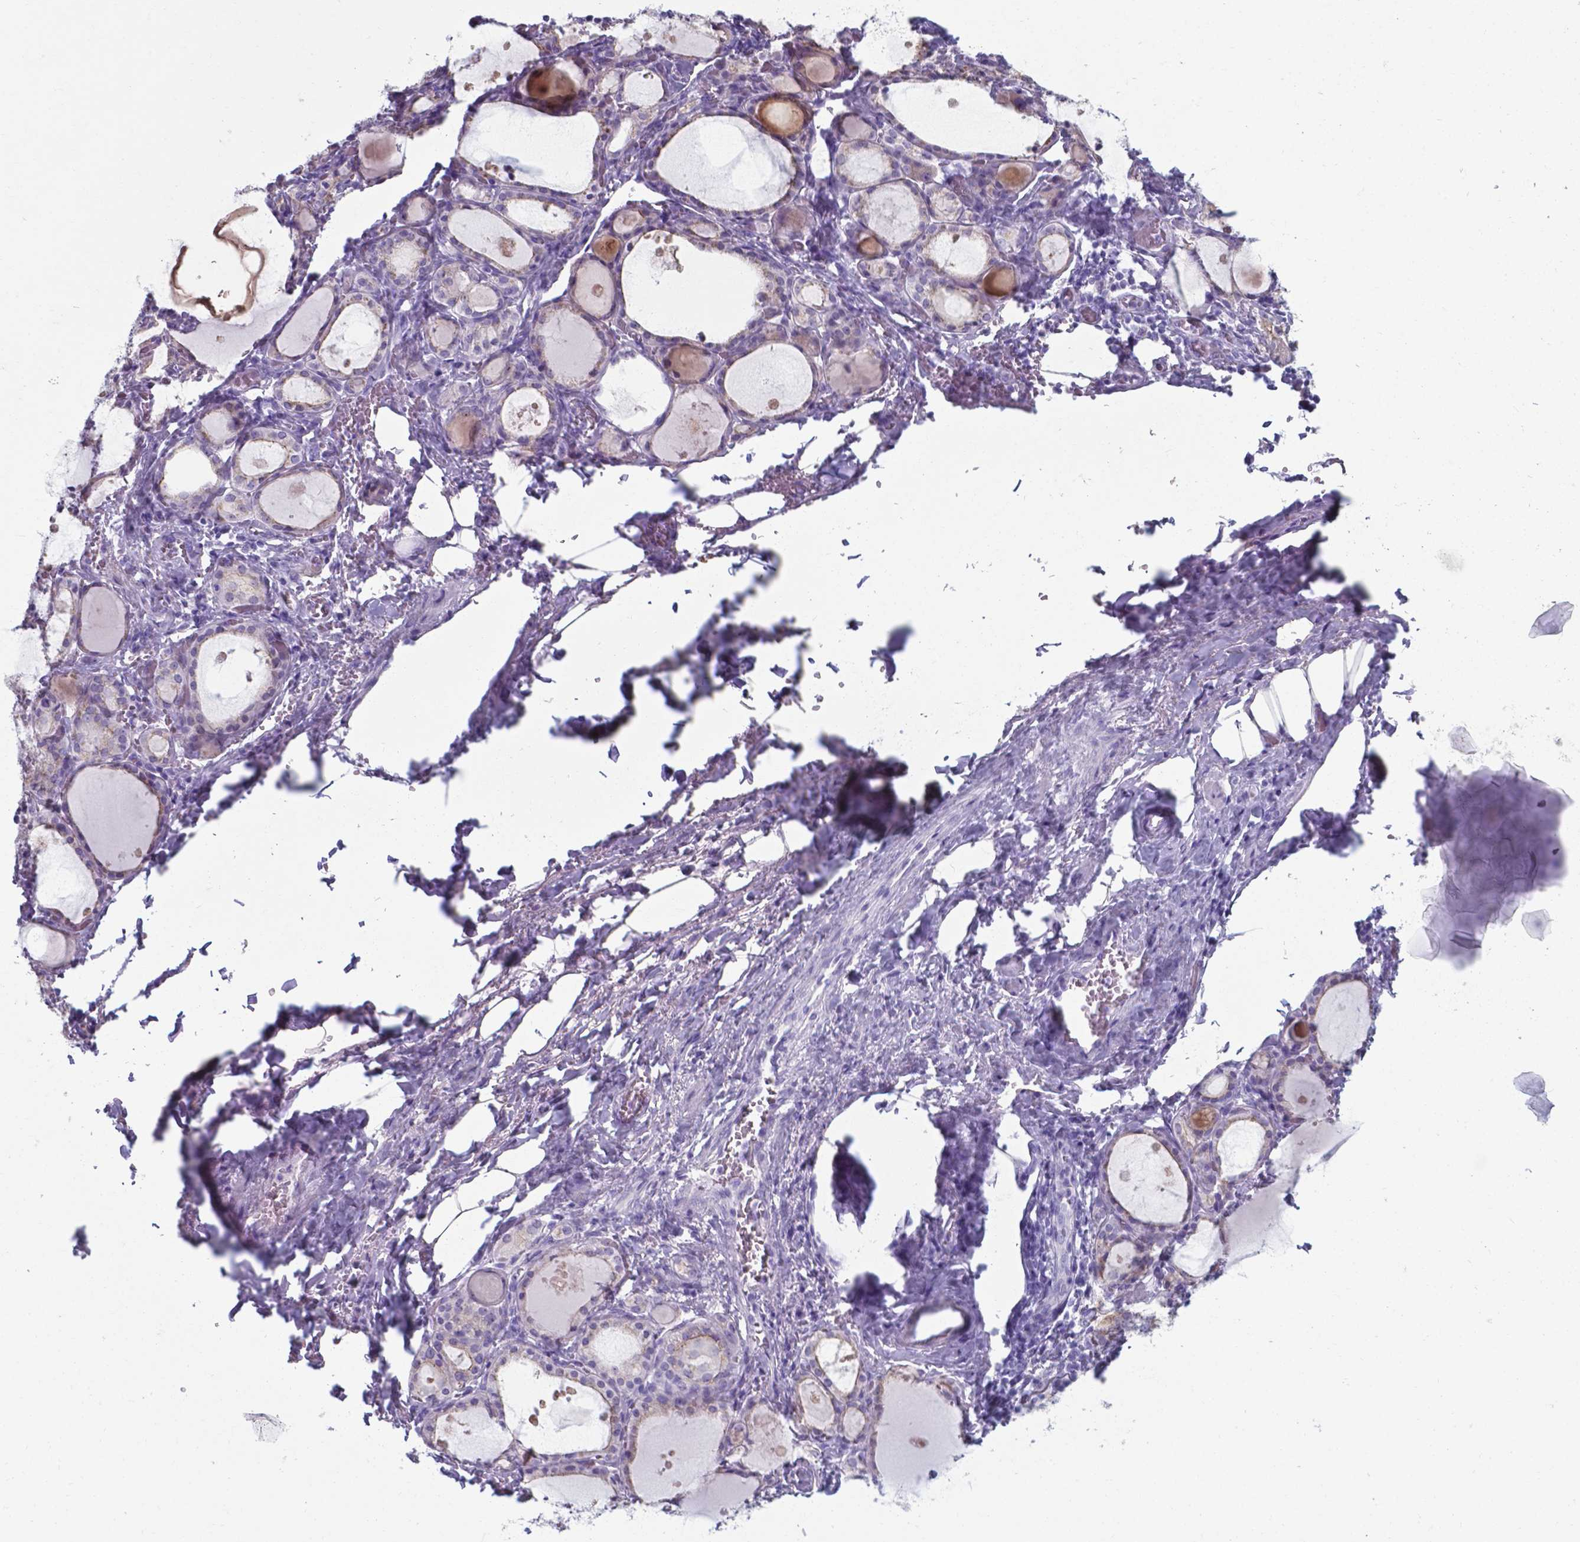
{"staining": {"intensity": "weak", "quantity": ">75%", "location": "cytoplasmic/membranous"}, "tissue": "thyroid gland", "cell_type": "Glandular cells", "image_type": "normal", "snomed": [{"axis": "morphology", "description": "Normal tissue, NOS"}, {"axis": "topography", "description": "Thyroid gland"}], "caption": "This micrograph displays benign thyroid gland stained with IHC to label a protein in brown. The cytoplasmic/membranous of glandular cells show weak positivity for the protein. Nuclei are counter-stained blue.", "gene": "AP5B1", "patient": {"sex": "male", "age": 68}}